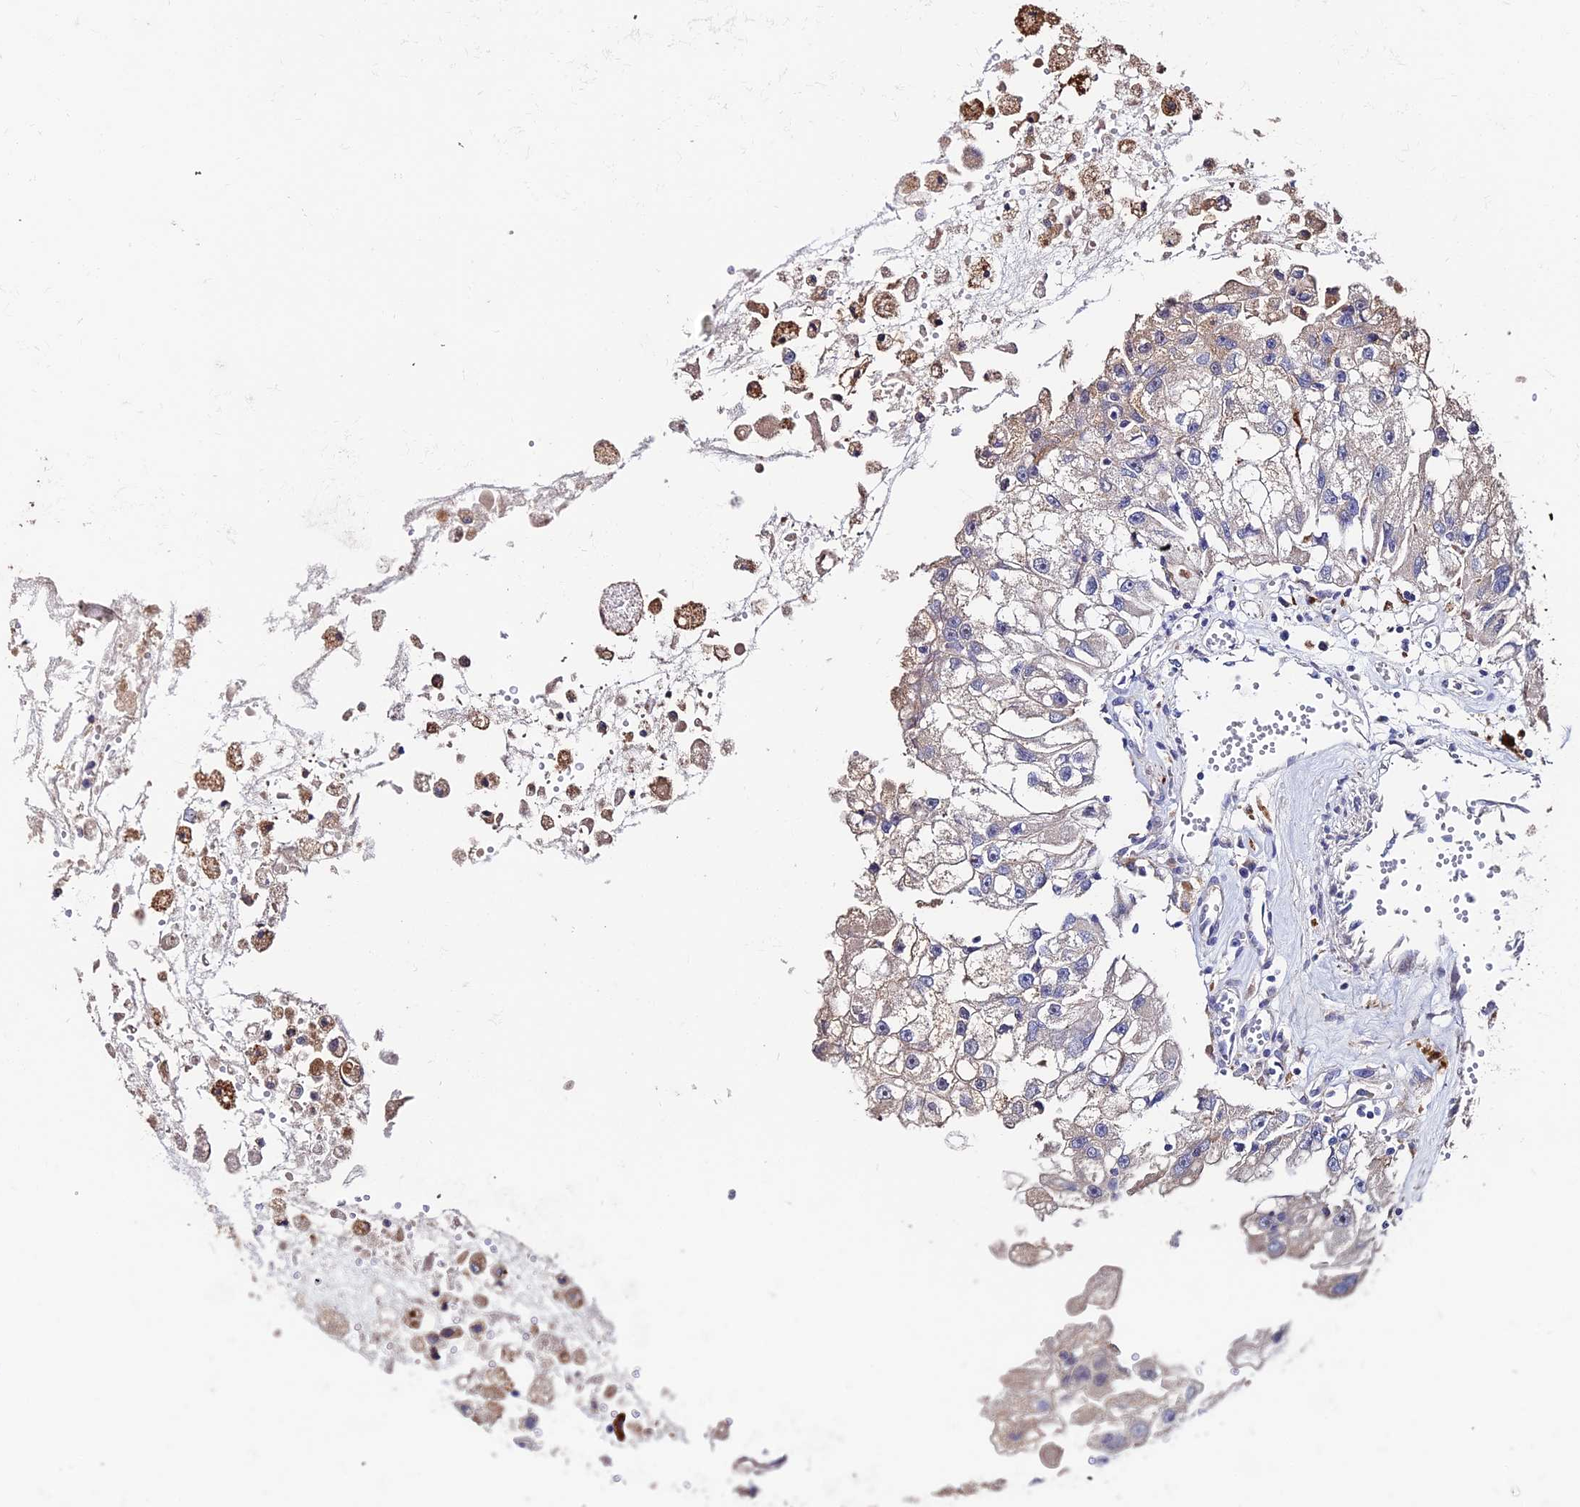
{"staining": {"intensity": "weak", "quantity": "<25%", "location": "cytoplasmic/membranous"}, "tissue": "renal cancer", "cell_type": "Tumor cells", "image_type": "cancer", "snomed": [{"axis": "morphology", "description": "Adenocarcinoma, NOS"}, {"axis": "topography", "description": "Kidney"}], "caption": "Tumor cells show no significant protein positivity in renal cancer (adenocarcinoma).", "gene": "ACTR5", "patient": {"sex": "male", "age": 63}}